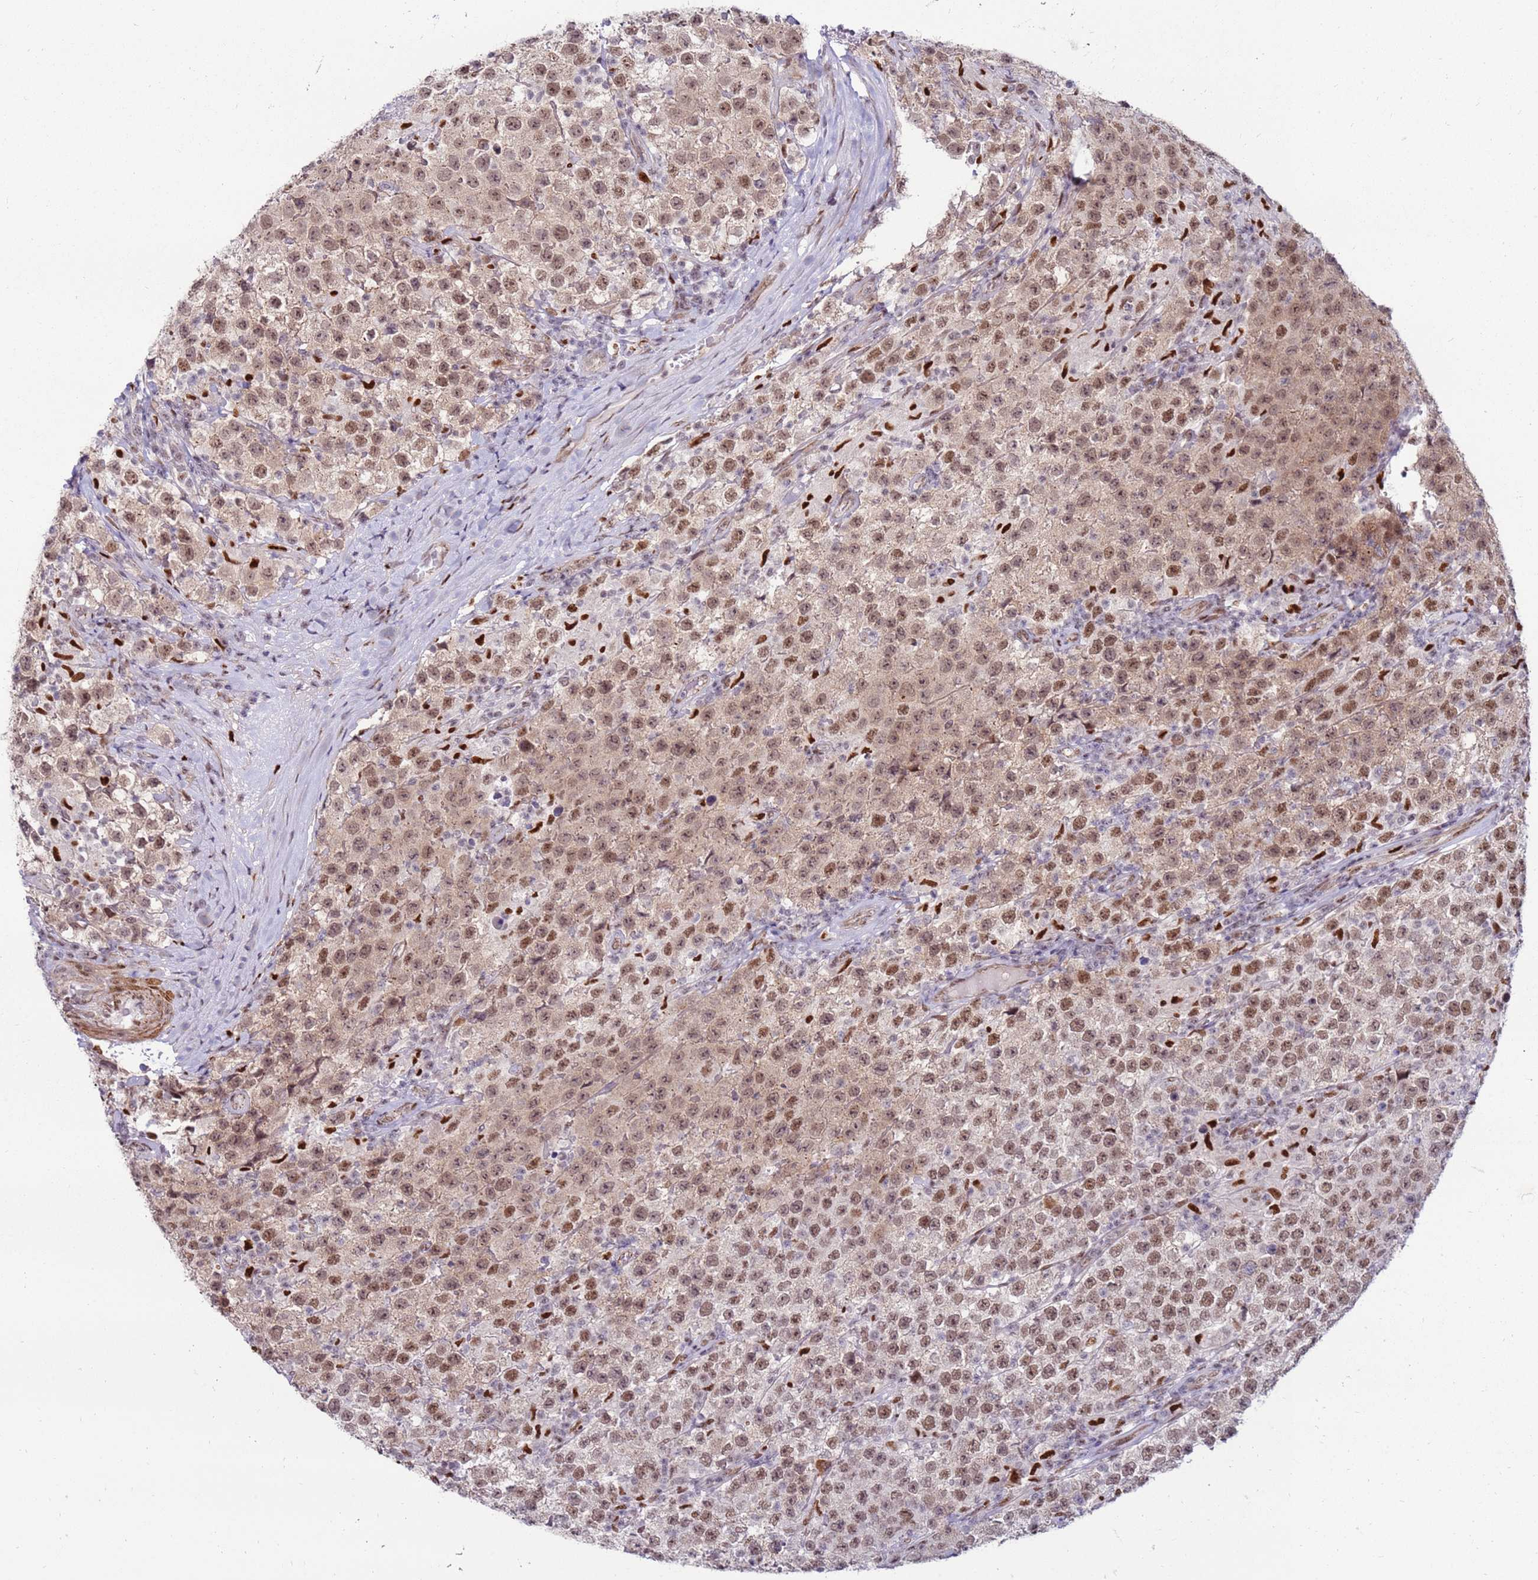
{"staining": {"intensity": "weak", "quantity": ">75%", "location": "nuclear"}, "tissue": "testis cancer", "cell_type": "Tumor cells", "image_type": "cancer", "snomed": [{"axis": "morphology", "description": "Seminoma, NOS"}, {"axis": "morphology", "description": "Carcinoma, Embryonal, NOS"}, {"axis": "topography", "description": "Testis"}], "caption": "Human testis cancer stained with a protein marker exhibits weak staining in tumor cells.", "gene": "KPNA4", "patient": {"sex": "male", "age": 41}}